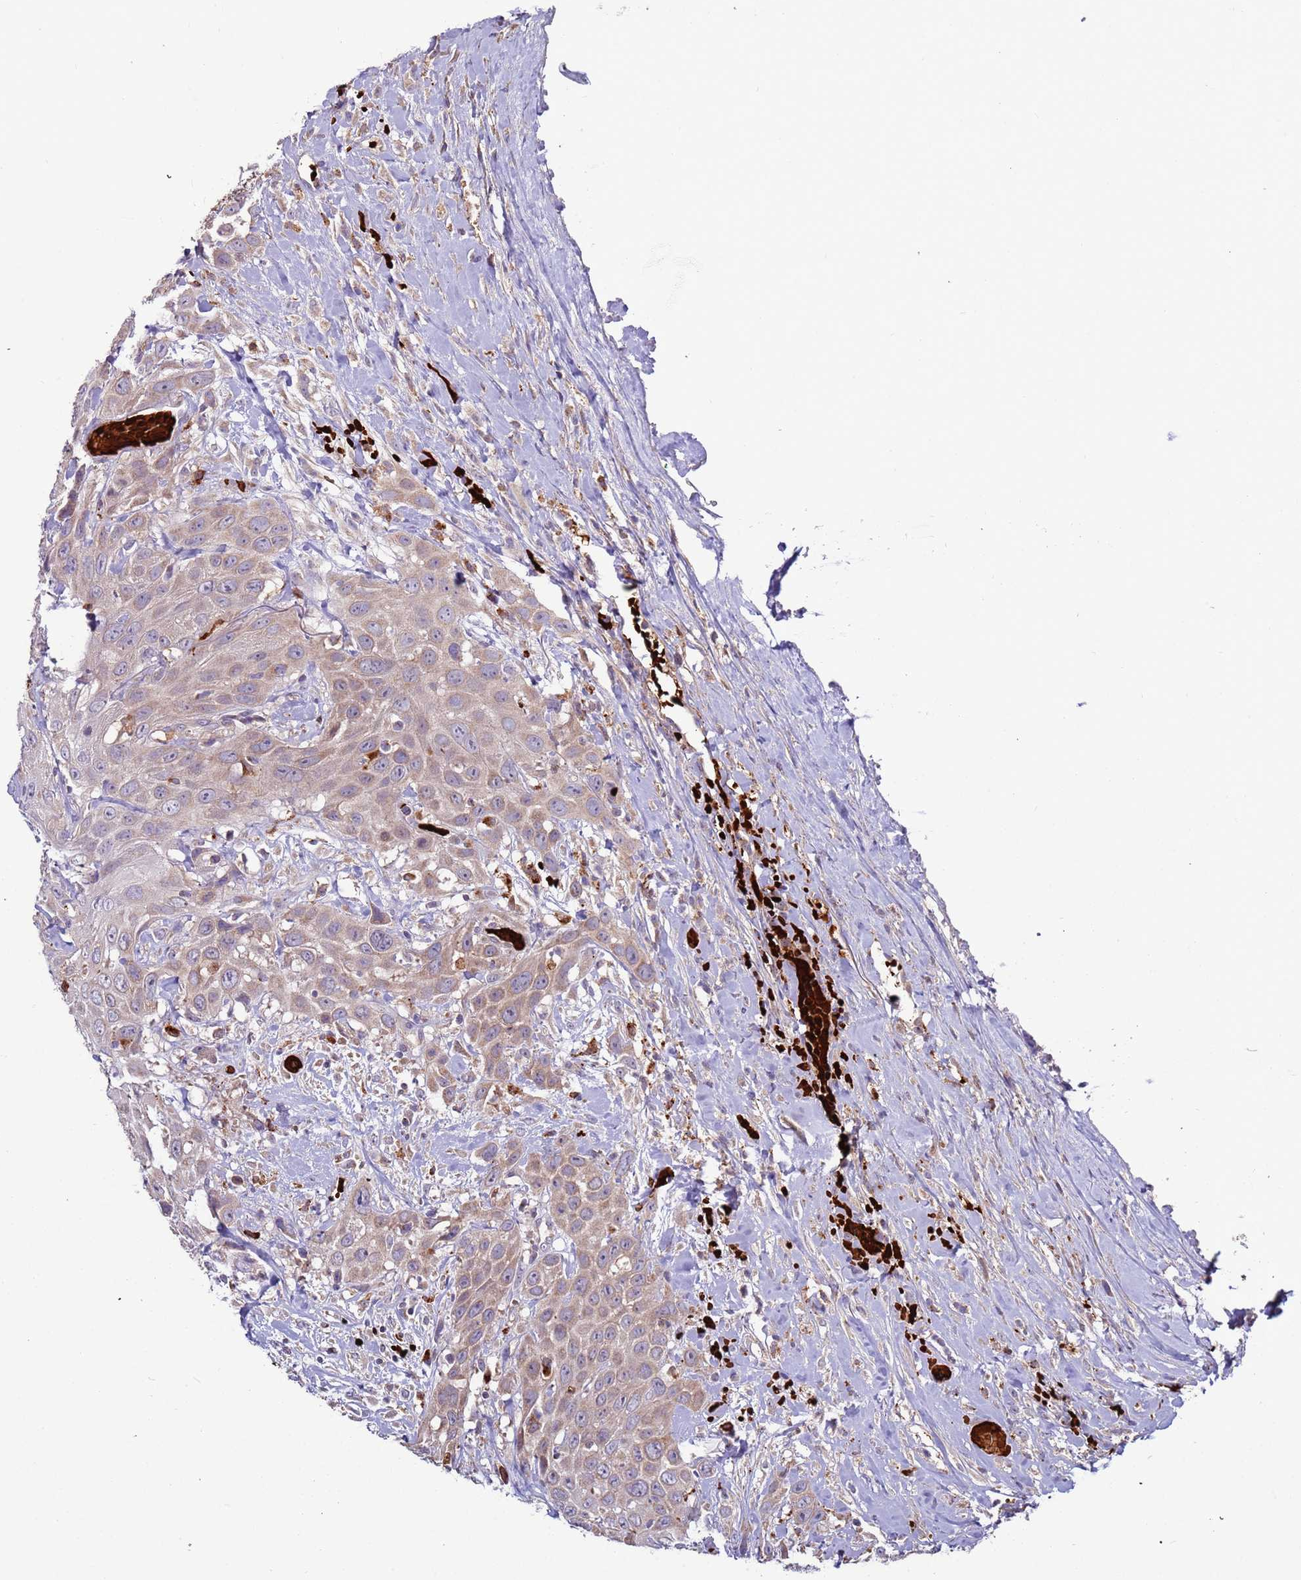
{"staining": {"intensity": "weak", "quantity": ">75%", "location": "cytoplasmic/membranous"}, "tissue": "head and neck cancer", "cell_type": "Tumor cells", "image_type": "cancer", "snomed": [{"axis": "morphology", "description": "Squamous cell carcinoma, NOS"}, {"axis": "topography", "description": "Head-Neck"}], "caption": "Weak cytoplasmic/membranous protein positivity is seen in approximately >75% of tumor cells in head and neck squamous cell carcinoma. (Brightfield microscopy of DAB IHC at high magnification).", "gene": "VPS36", "patient": {"sex": "male", "age": 81}}